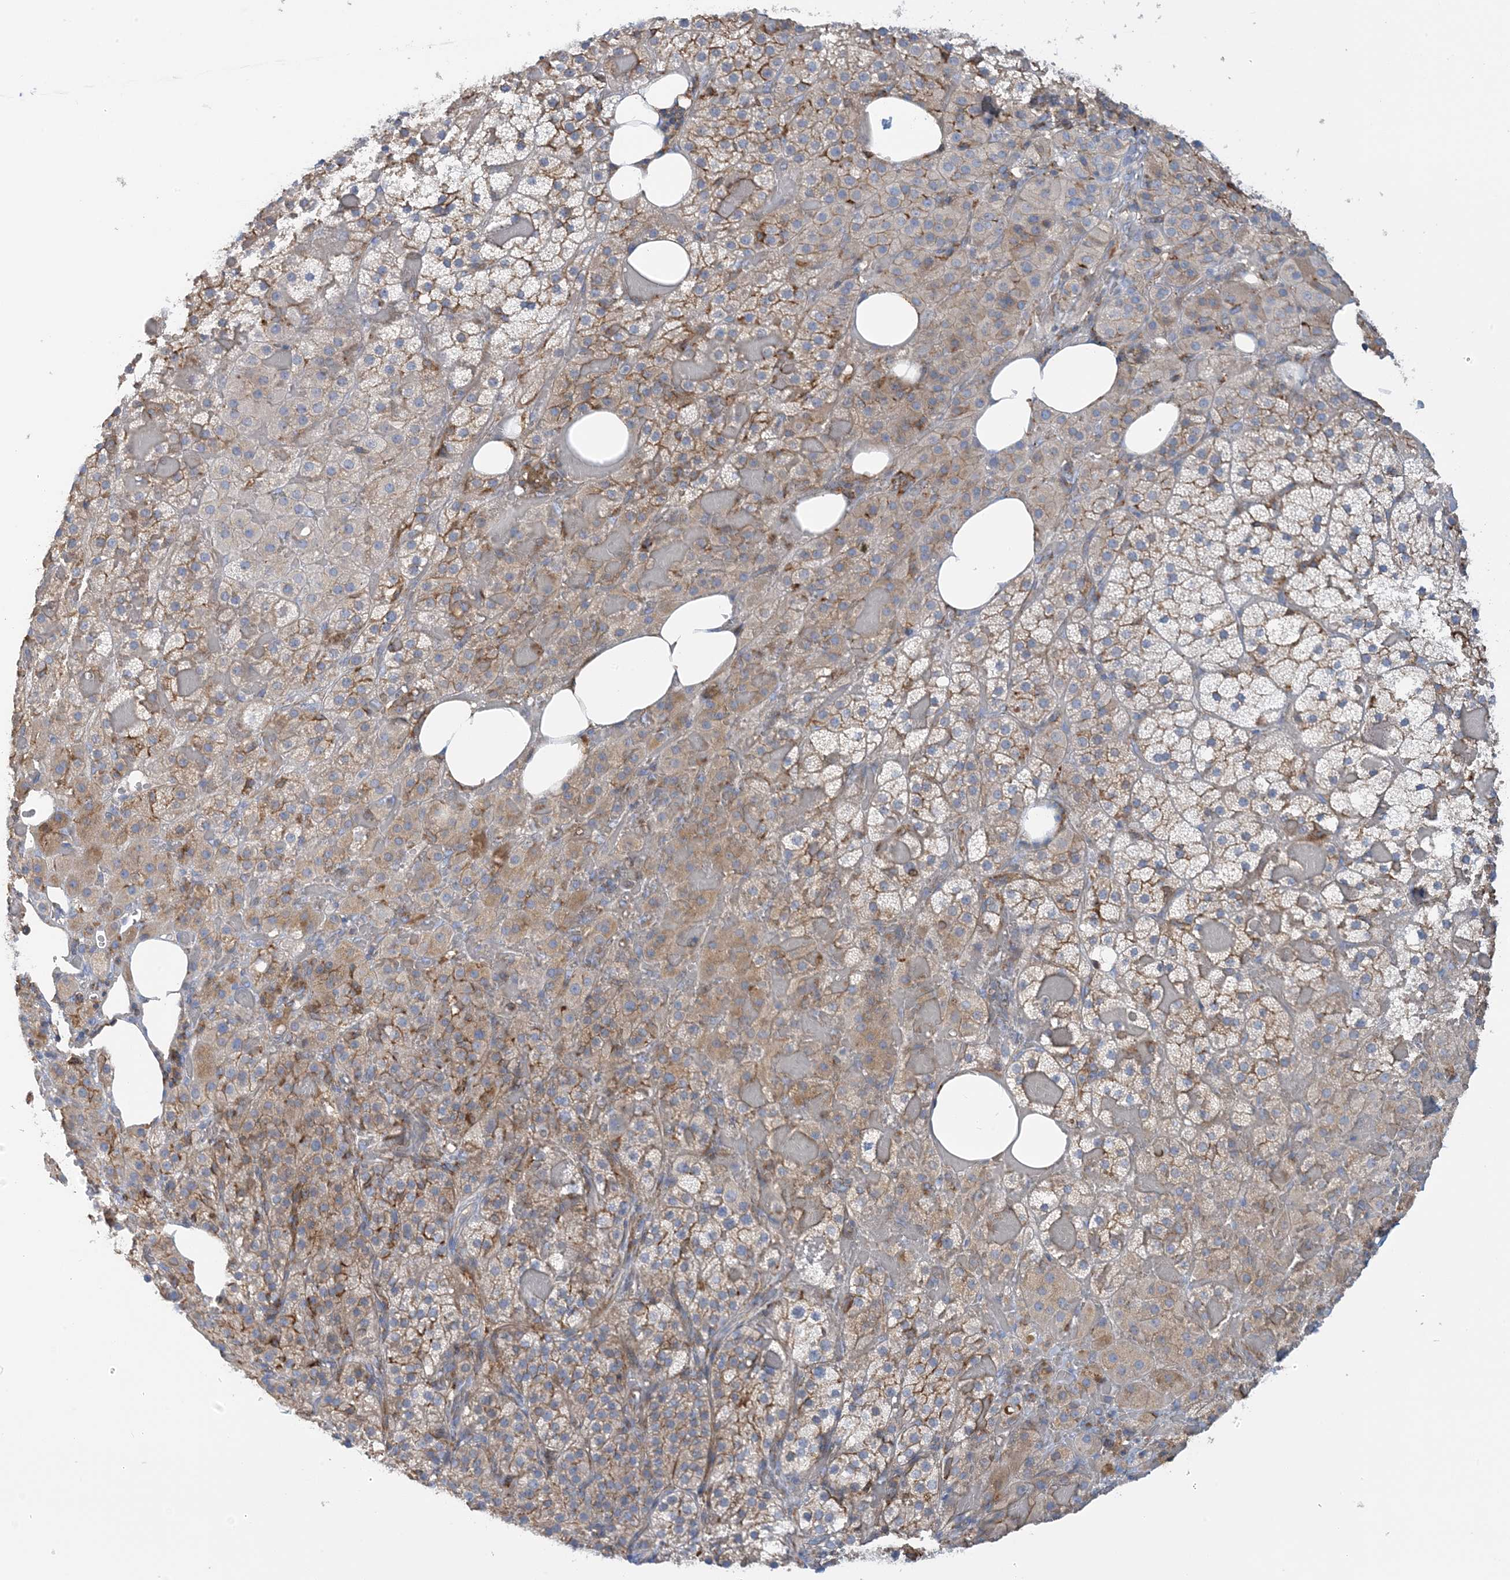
{"staining": {"intensity": "weak", "quantity": ">75%", "location": "cytoplasmic/membranous"}, "tissue": "adrenal gland", "cell_type": "Glandular cells", "image_type": "normal", "snomed": [{"axis": "morphology", "description": "Normal tissue, NOS"}, {"axis": "topography", "description": "Adrenal gland"}], "caption": "Immunohistochemical staining of unremarkable human adrenal gland demonstrates weak cytoplasmic/membranous protein positivity in about >75% of glandular cells. Nuclei are stained in blue.", "gene": "CALHM5", "patient": {"sex": "female", "age": 59}}